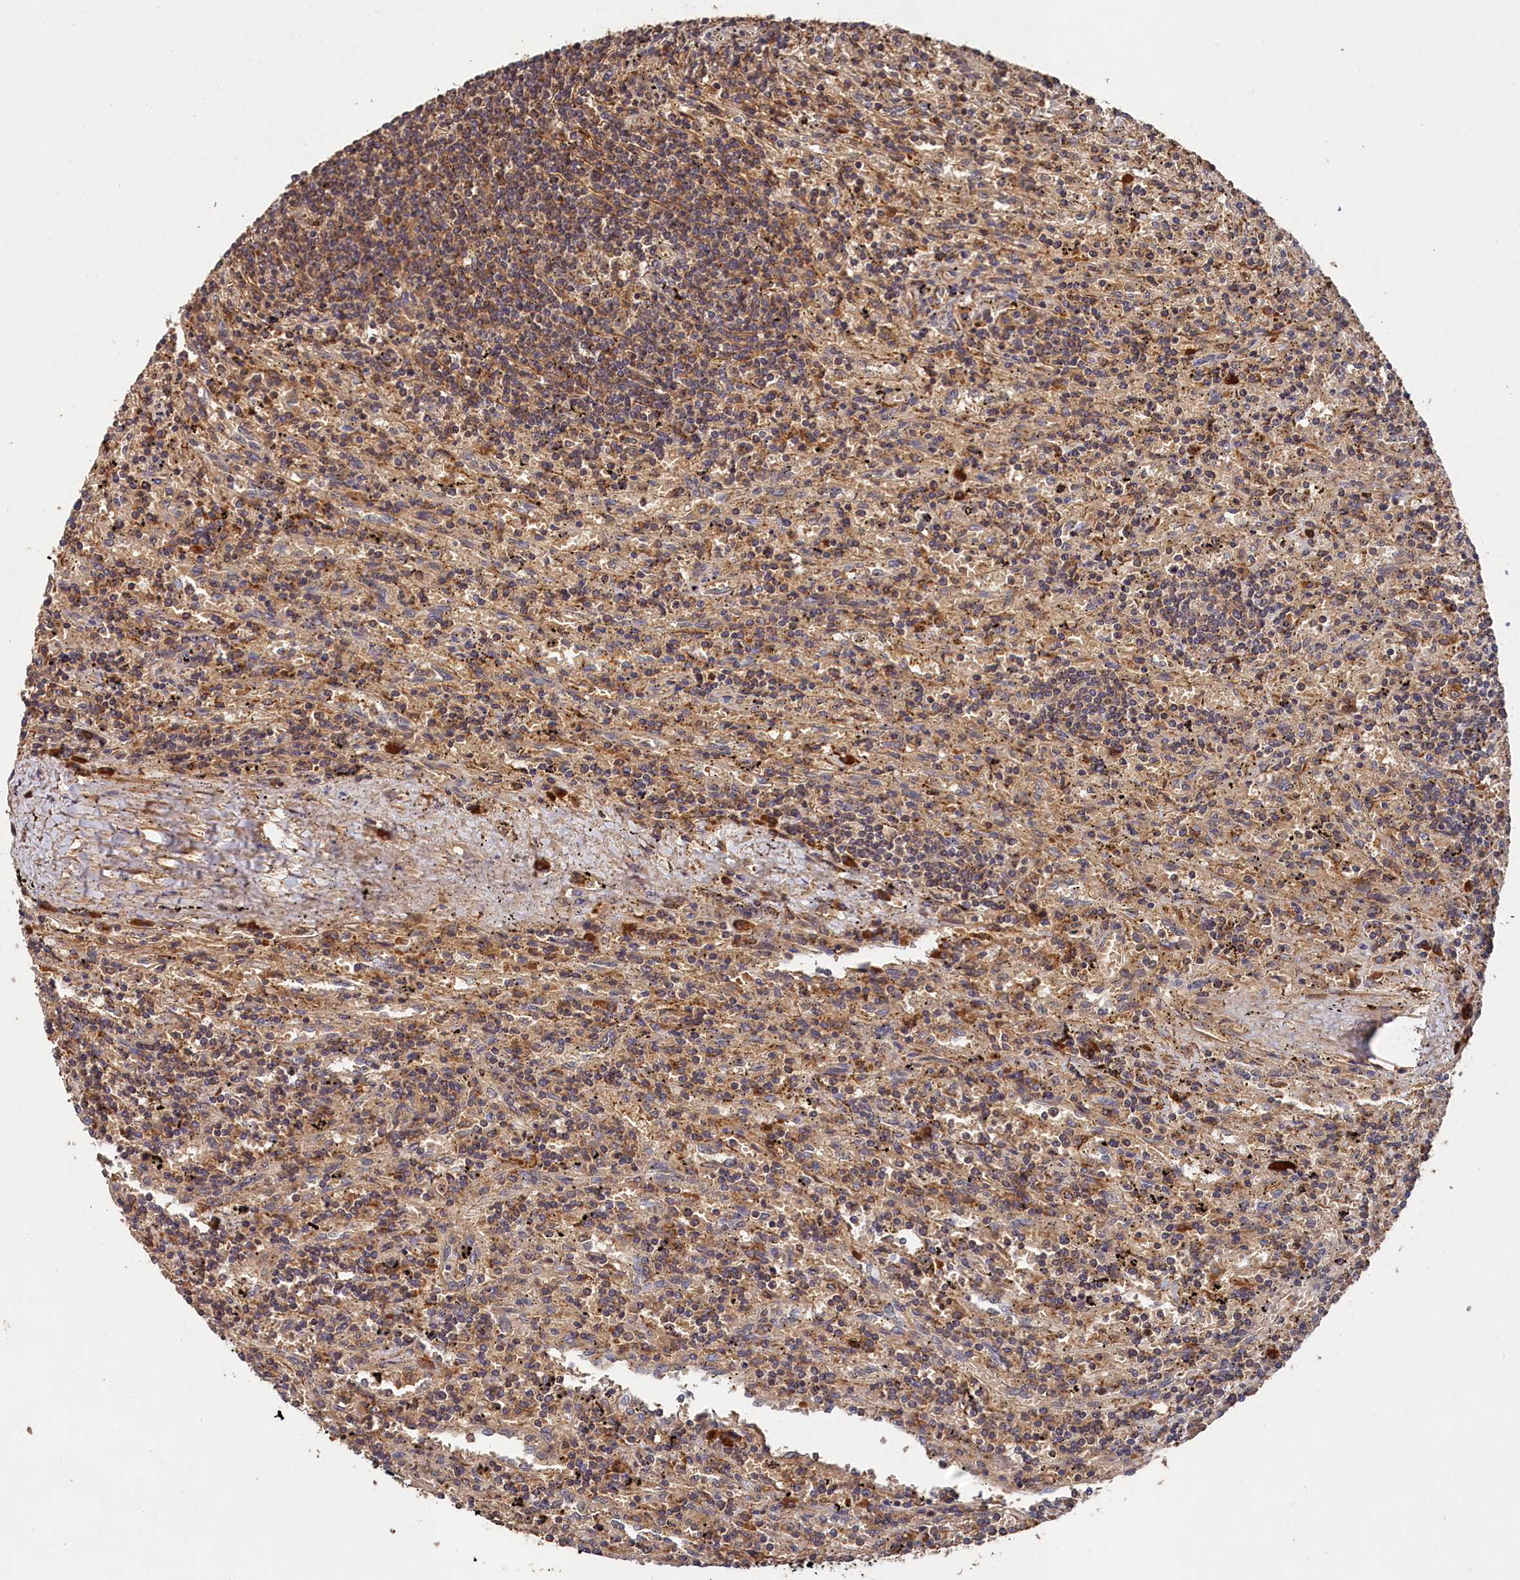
{"staining": {"intensity": "weak", "quantity": "<25%", "location": "cytoplasmic/membranous"}, "tissue": "lymphoma", "cell_type": "Tumor cells", "image_type": "cancer", "snomed": [{"axis": "morphology", "description": "Malignant lymphoma, non-Hodgkin's type, Low grade"}, {"axis": "topography", "description": "Spleen"}], "caption": "Protein analysis of lymphoma reveals no significant staining in tumor cells.", "gene": "DHRS11", "patient": {"sex": "male", "age": 76}}